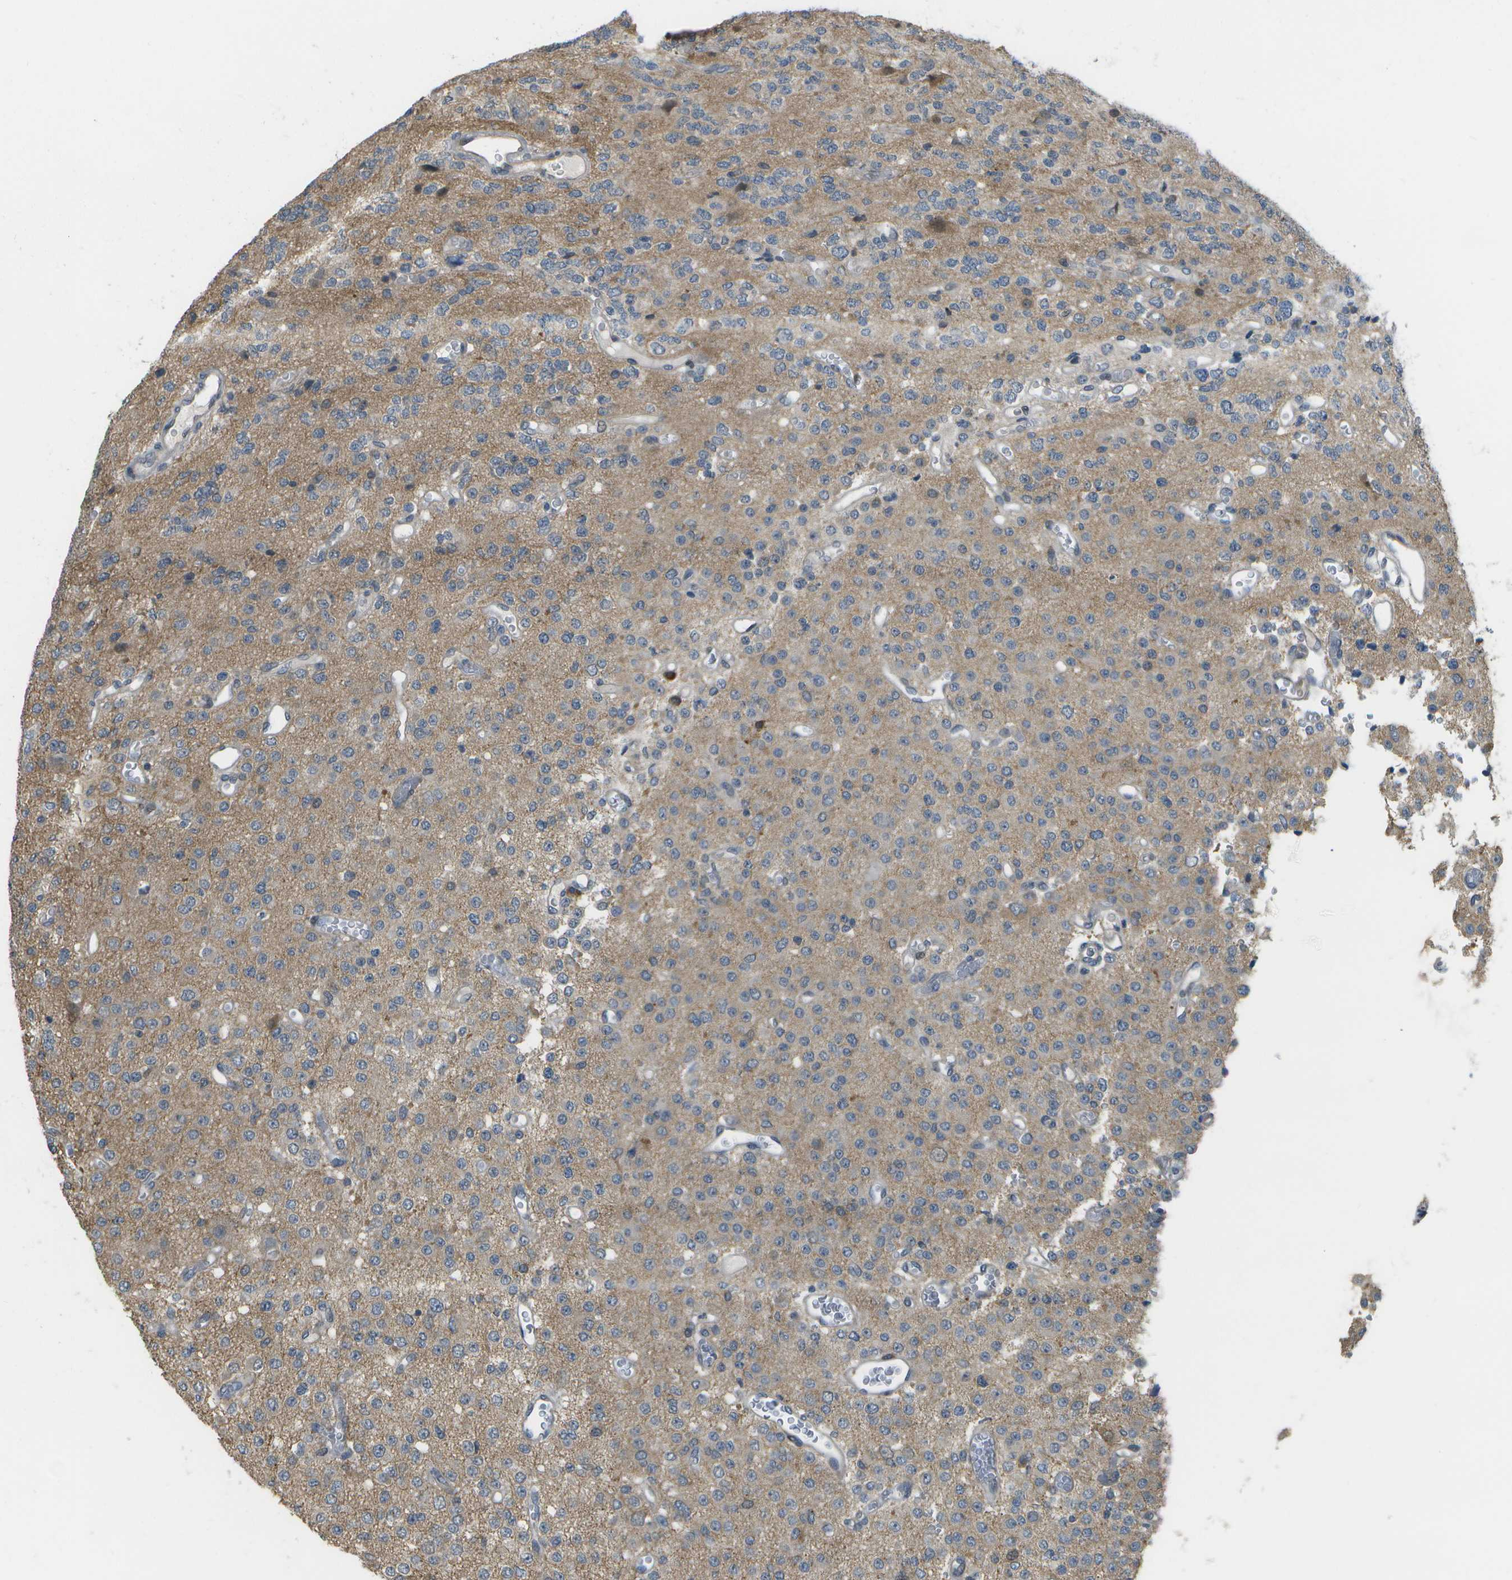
{"staining": {"intensity": "negative", "quantity": "none", "location": "none"}, "tissue": "glioma", "cell_type": "Tumor cells", "image_type": "cancer", "snomed": [{"axis": "morphology", "description": "Glioma, malignant, Low grade"}, {"axis": "topography", "description": "Brain"}], "caption": "Tumor cells are negative for brown protein staining in glioma.", "gene": "WNK2", "patient": {"sex": "male", "age": 38}}